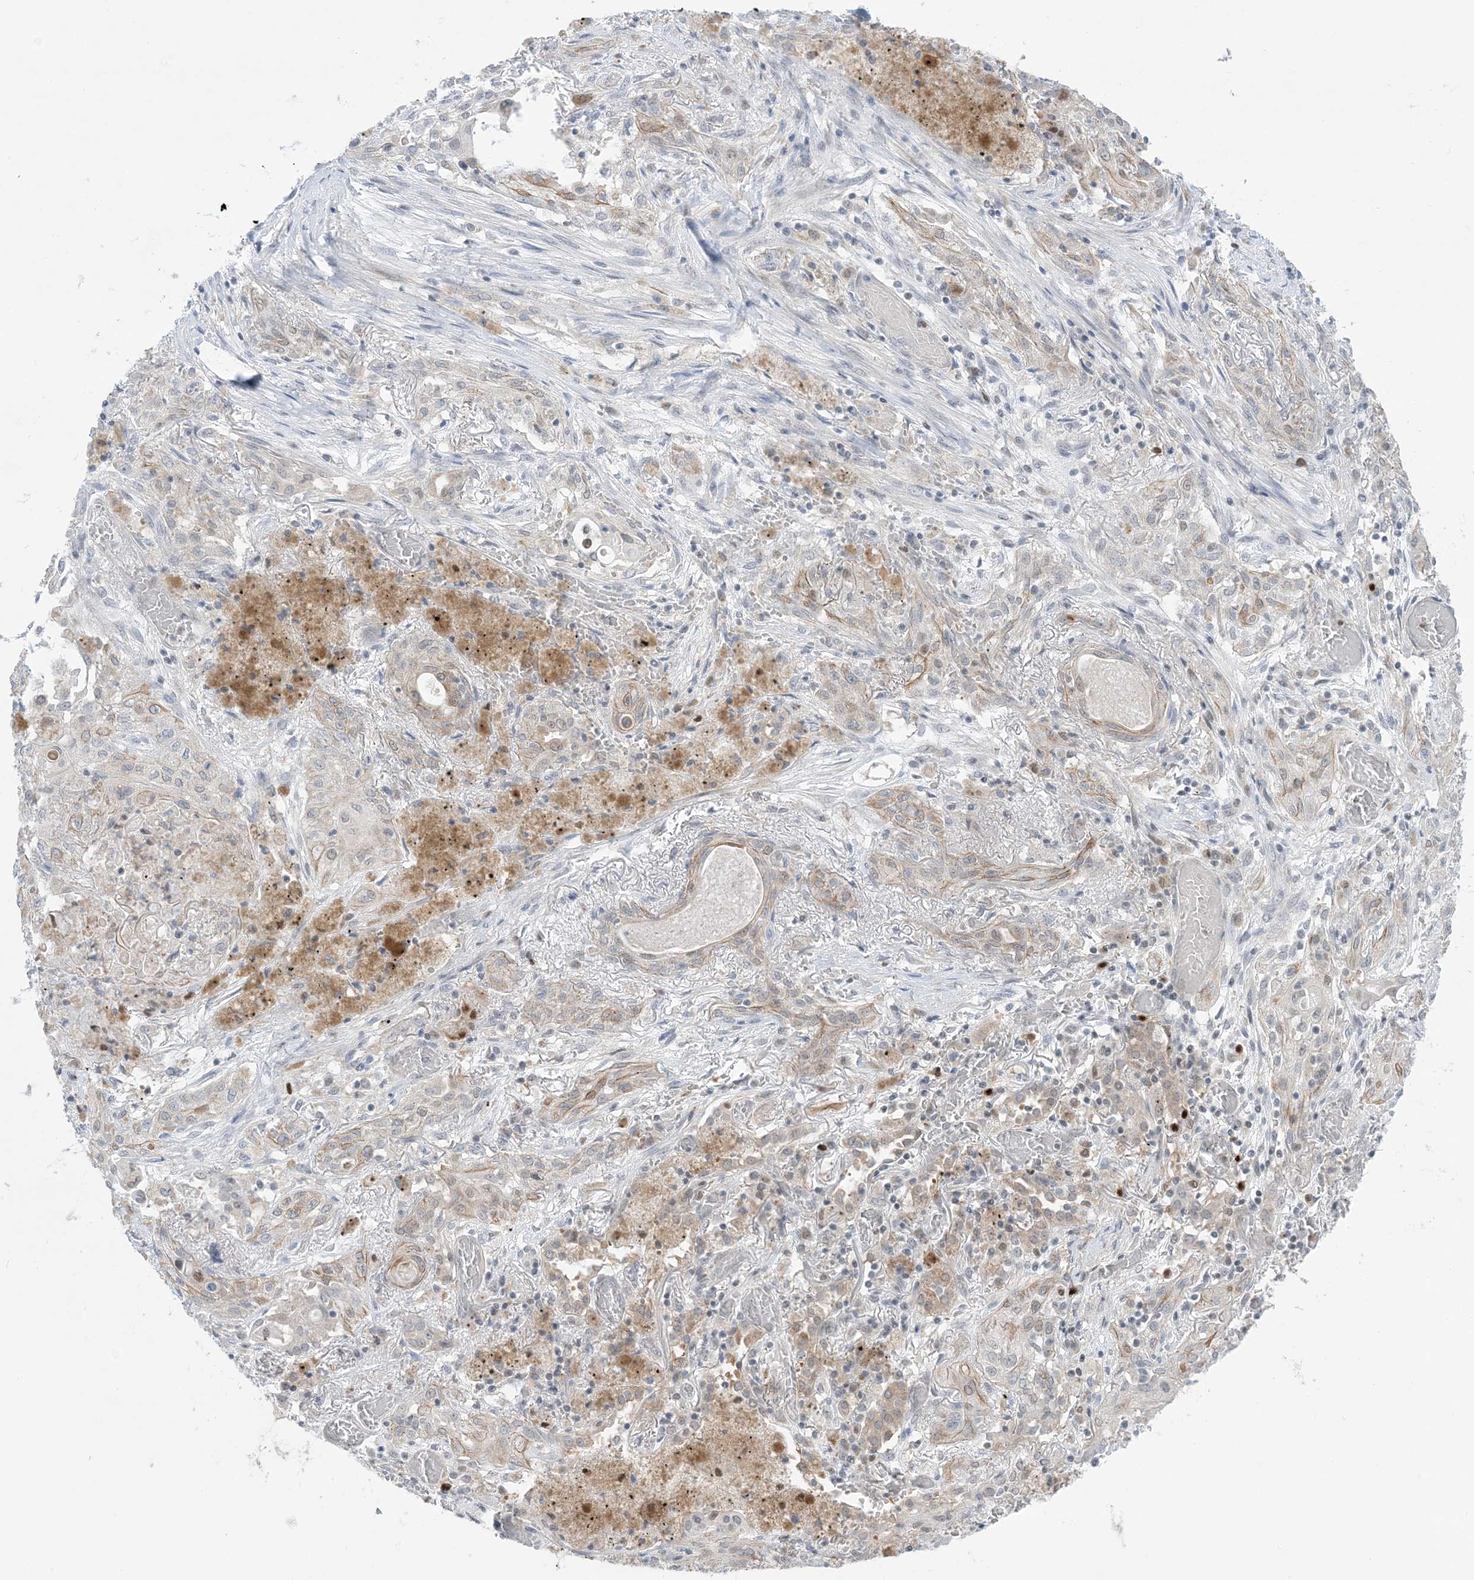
{"staining": {"intensity": "weak", "quantity": "<25%", "location": "cytoplasmic/membranous"}, "tissue": "lung cancer", "cell_type": "Tumor cells", "image_type": "cancer", "snomed": [{"axis": "morphology", "description": "Squamous cell carcinoma, NOS"}, {"axis": "topography", "description": "Lung"}], "caption": "Squamous cell carcinoma (lung) stained for a protein using immunohistochemistry (IHC) demonstrates no positivity tumor cells.", "gene": "TFPT", "patient": {"sex": "female", "age": 47}}